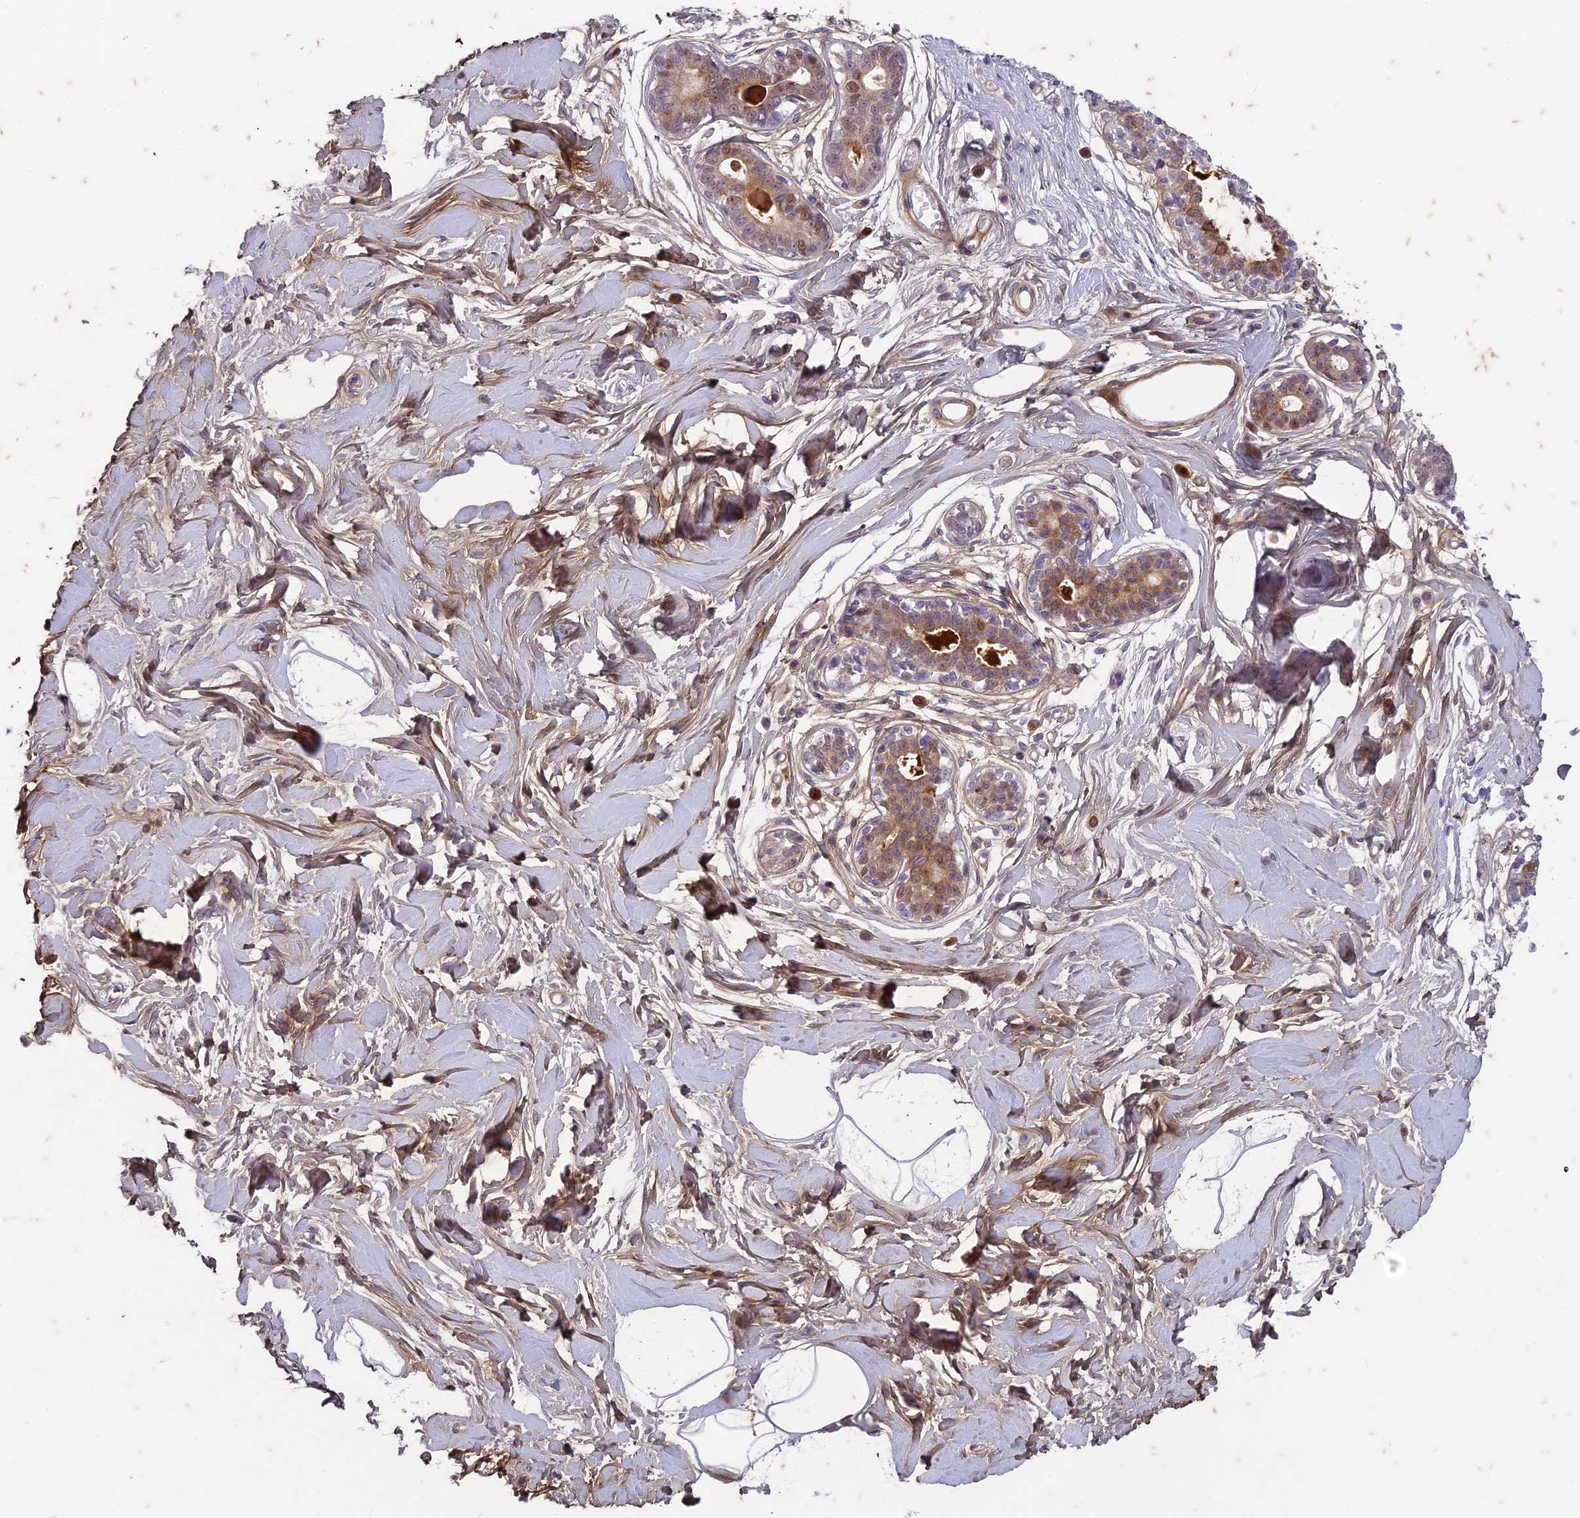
{"staining": {"intensity": "negative", "quantity": "none", "location": "none"}, "tissue": "breast", "cell_type": "Adipocytes", "image_type": "normal", "snomed": [{"axis": "morphology", "description": "Normal tissue, NOS"}, {"axis": "topography", "description": "Breast"}], "caption": "The immunohistochemistry (IHC) histopathology image has no significant expression in adipocytes of breast. (Stains: DAB immunohistochemistry (IHC) with hematoxylin counter stain, Microscopy: brightfield microscopy at high magnification).", "gene": "PABPN1L", "patient": {"sex": "female", "age": 45}}